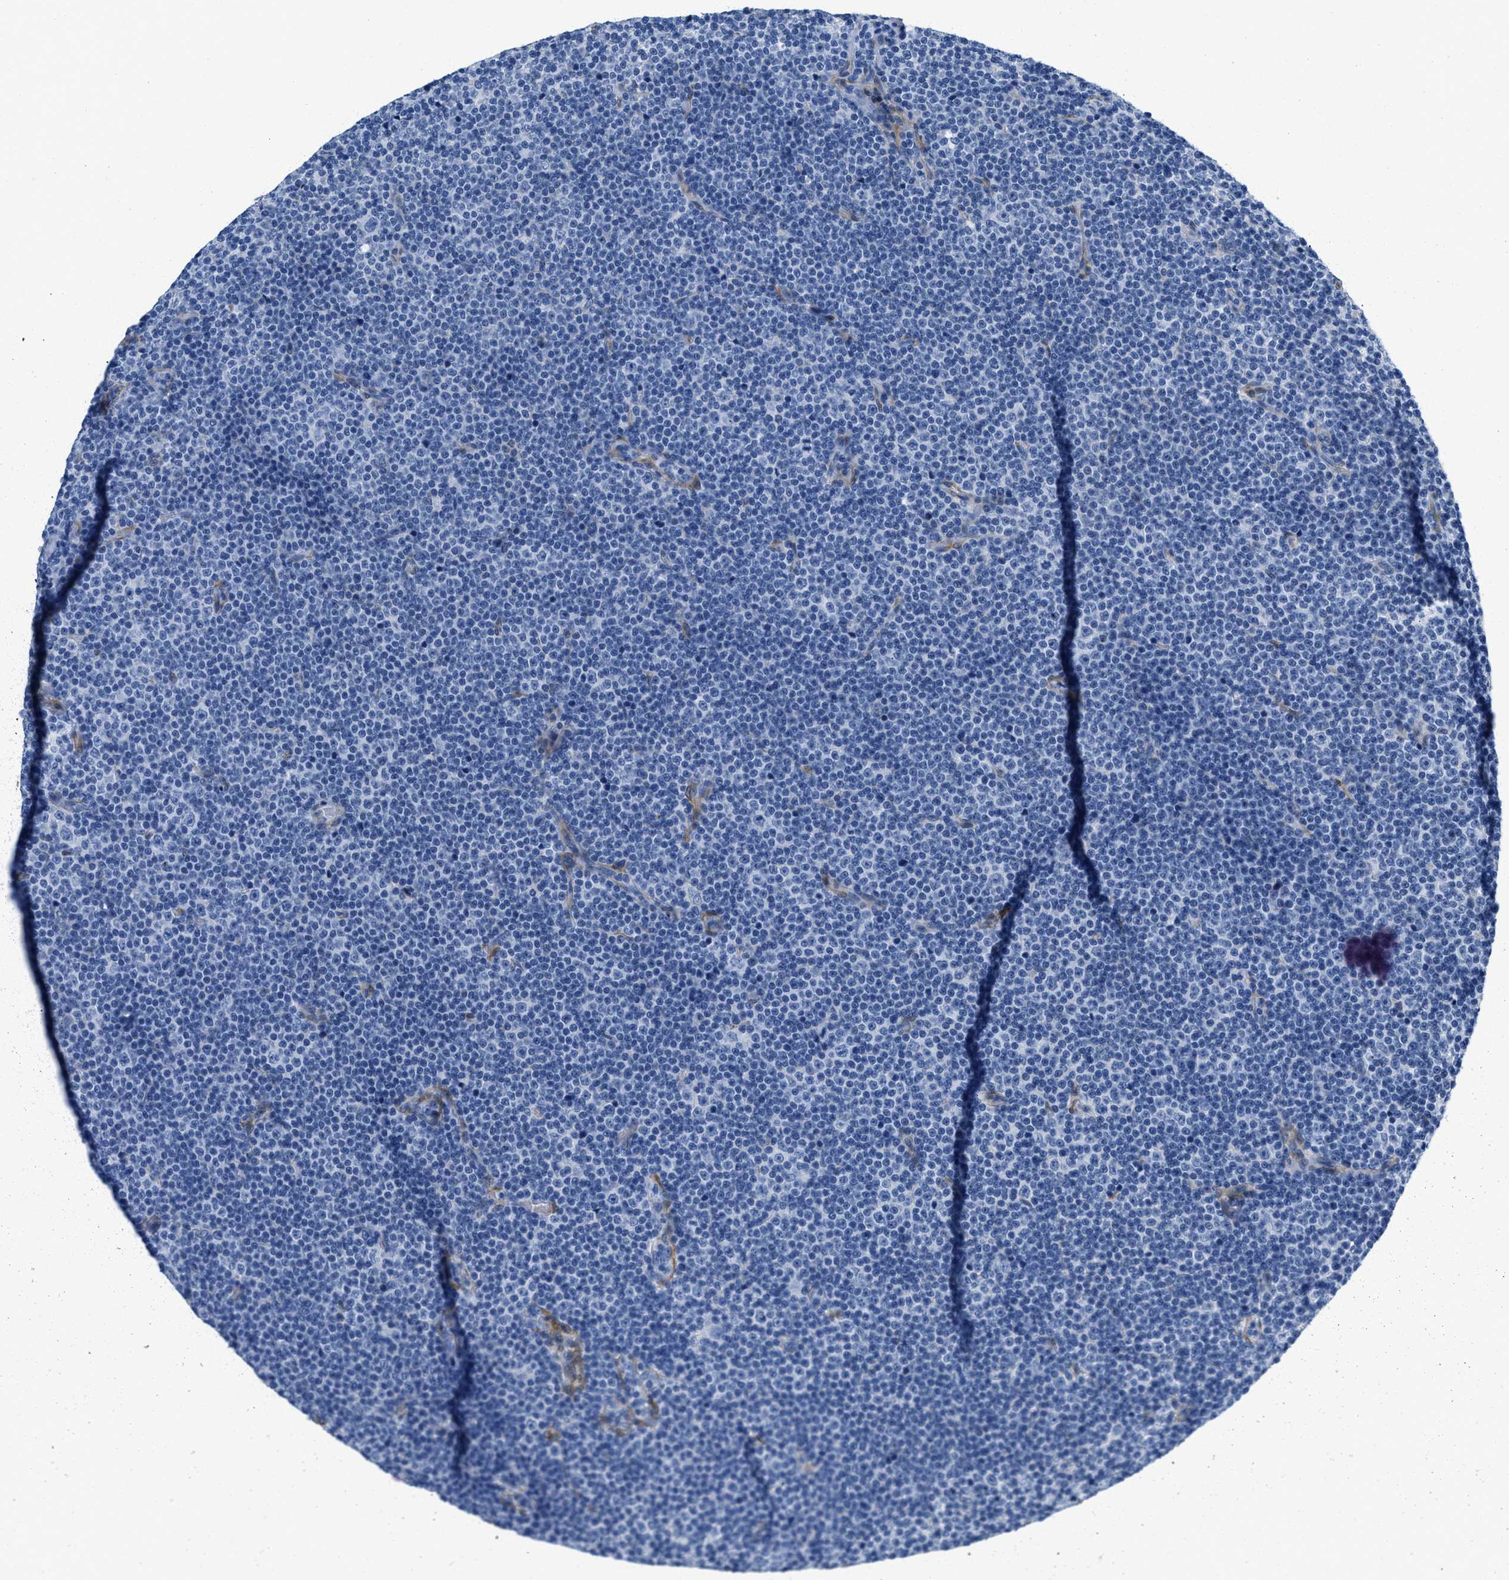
{"staining": {"intensity": "negative", "quantity": "none", "location": "none"}, "tissue": "lymphoma", "cell_type": "Tumor cells", "image_type": "cancer", "snomed": [{"axis": "morphology", "description": "Malignant lymphoma, non-Hodgkin's type, Low grade"}, {"axis": "topography", "description": "Lymph node"}], "caption": "Lymphoma was stained to show a protein in brown. There is no significant staining in tumor cells. Nuclei are stained in blue.", "gene": "PDGFRB", "patient": {"sex": "female", "age": 67}}